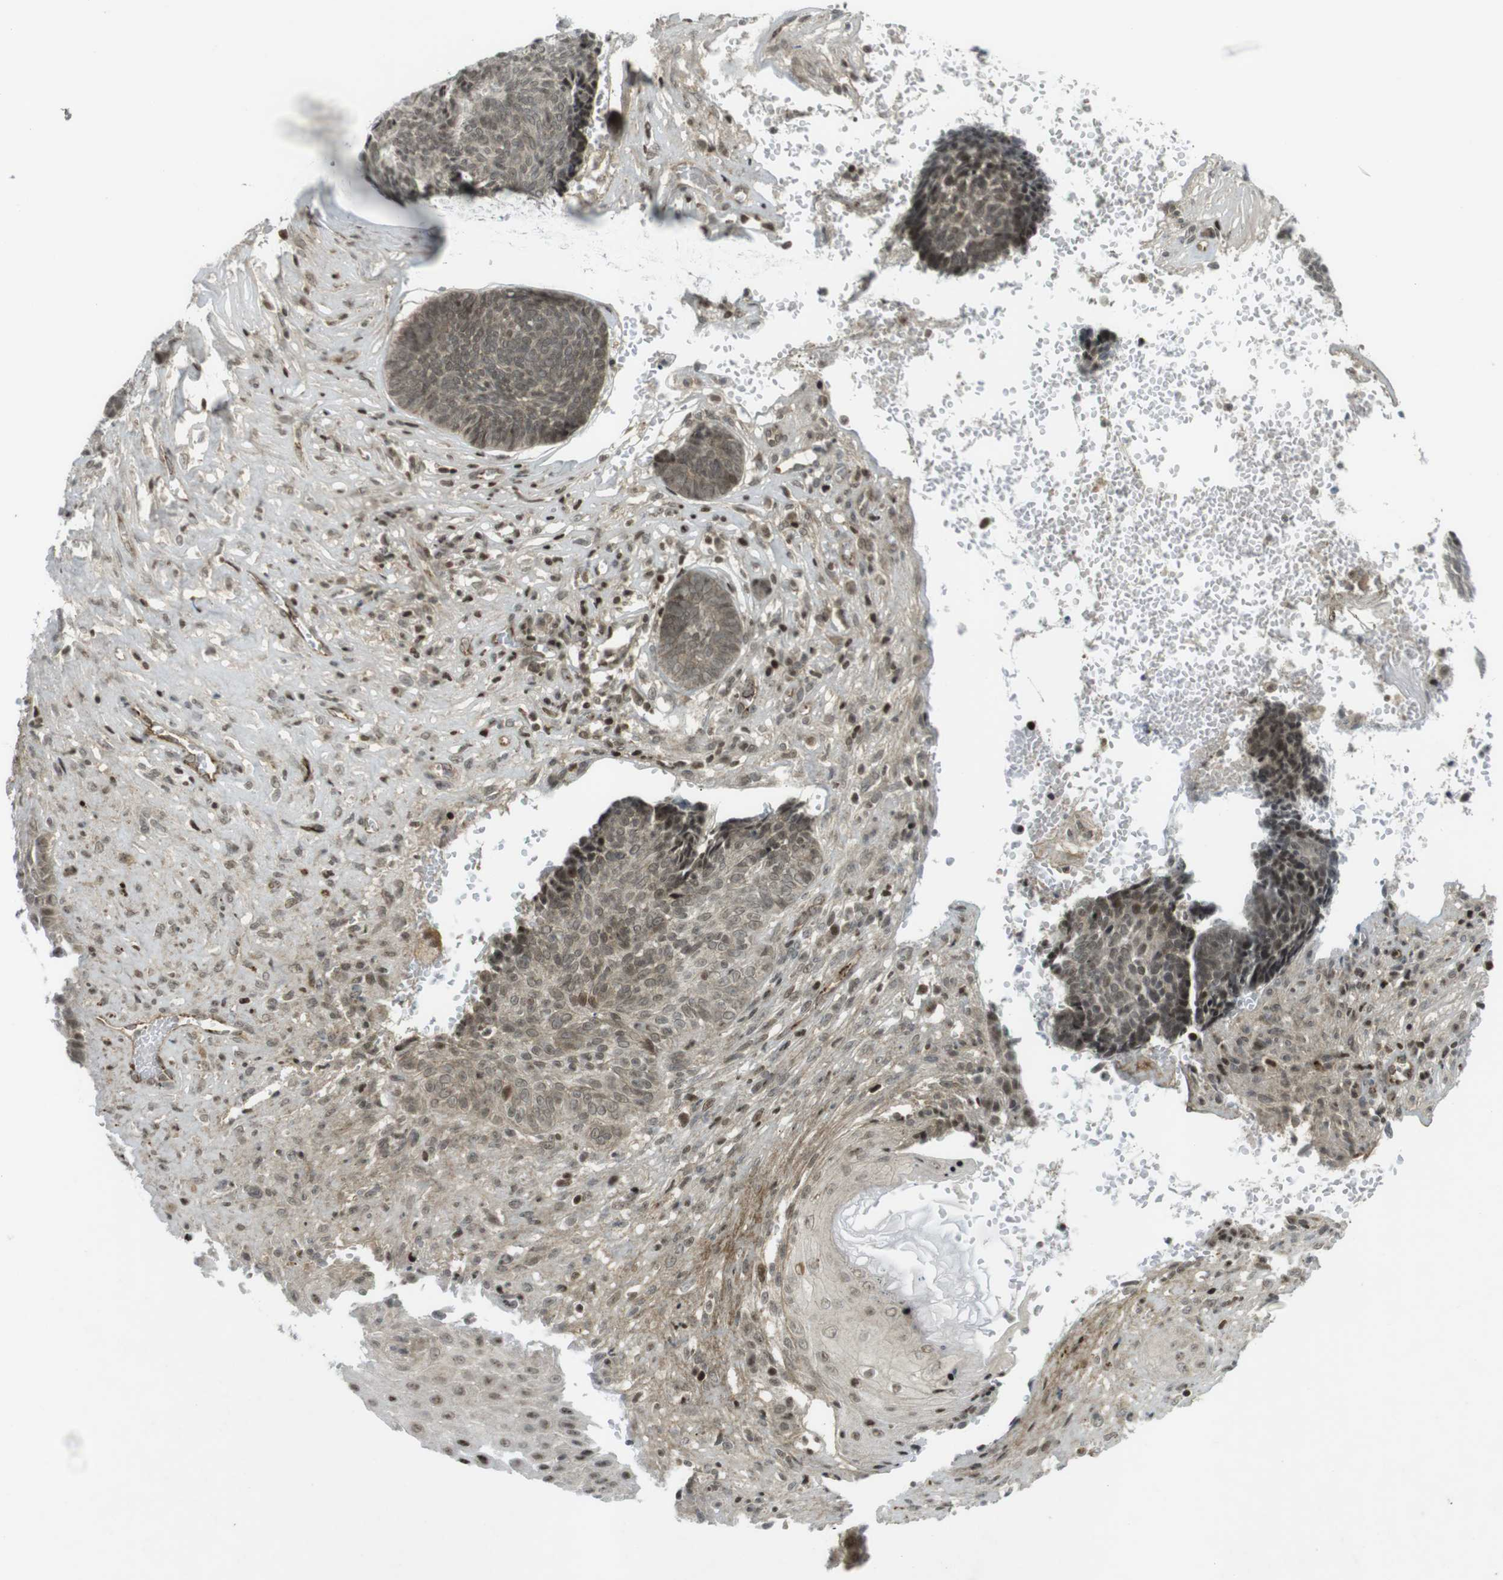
{"staining": {"intensity": "weak", "quantity": ">75%", "location": "cytoplasmic/membranous,nuclear"}, "tissue": "skin cancer", "cell_type": "Tumor cells", "image_type": "cancer", "snomed": [{"axis": "morphology", "description": "Basal cell carcinoma"}, {"axis": "topography", "description": "Skin"}], "caption": "This histopathology image demonstrates immunohistochemistry staining of human skin cancer, with low weak cytoplasmic/membranous and nuclear expression in approximately >75% of tumor cells.", "gene": "PPP1R13B", "patient": {"sex": "male", "age": 84}}